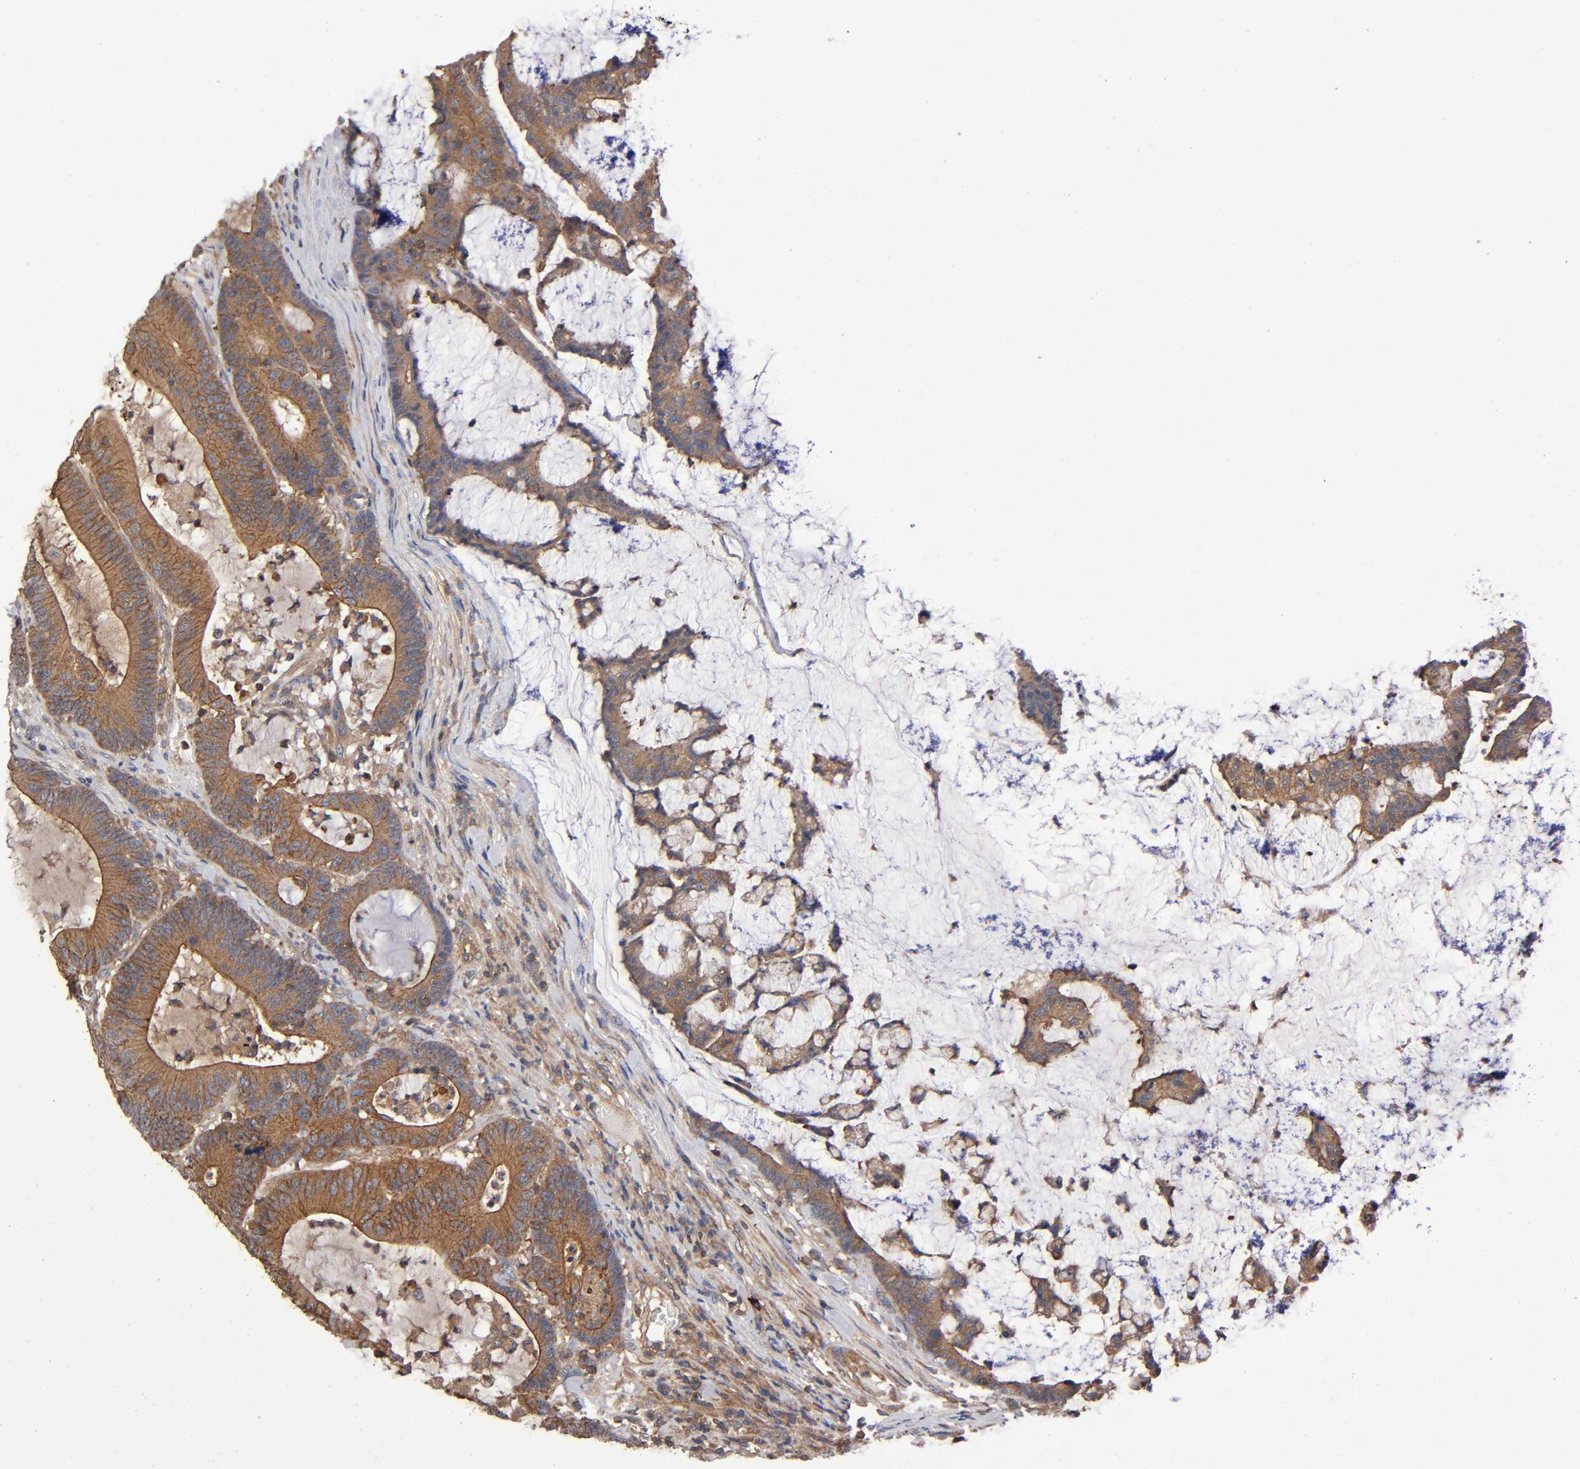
{"staining": {"intensity": "strong", "quantity": ">75%", "location": "cytoplasmic/membranous"}, "tissue": "colorectal cancer", "cell_type": "Tumor cells", "image_type": "cancer", "snomed": [{"axis": "morphology", "description": "Adenocarcinoma, NOS"}, {"axis": "topography", "description": "Colon"}], "caption": "A brown stain labels strong cytoplasmic/membranous positivity of a protein in human adenocarcinoma (colorectal) tumor cells. Immunohistochemistry stains the protein in brown and the nuclei are stained blue.", "gene": "LAMTOR2", "patient": {"sex": "female", "age": 84}}